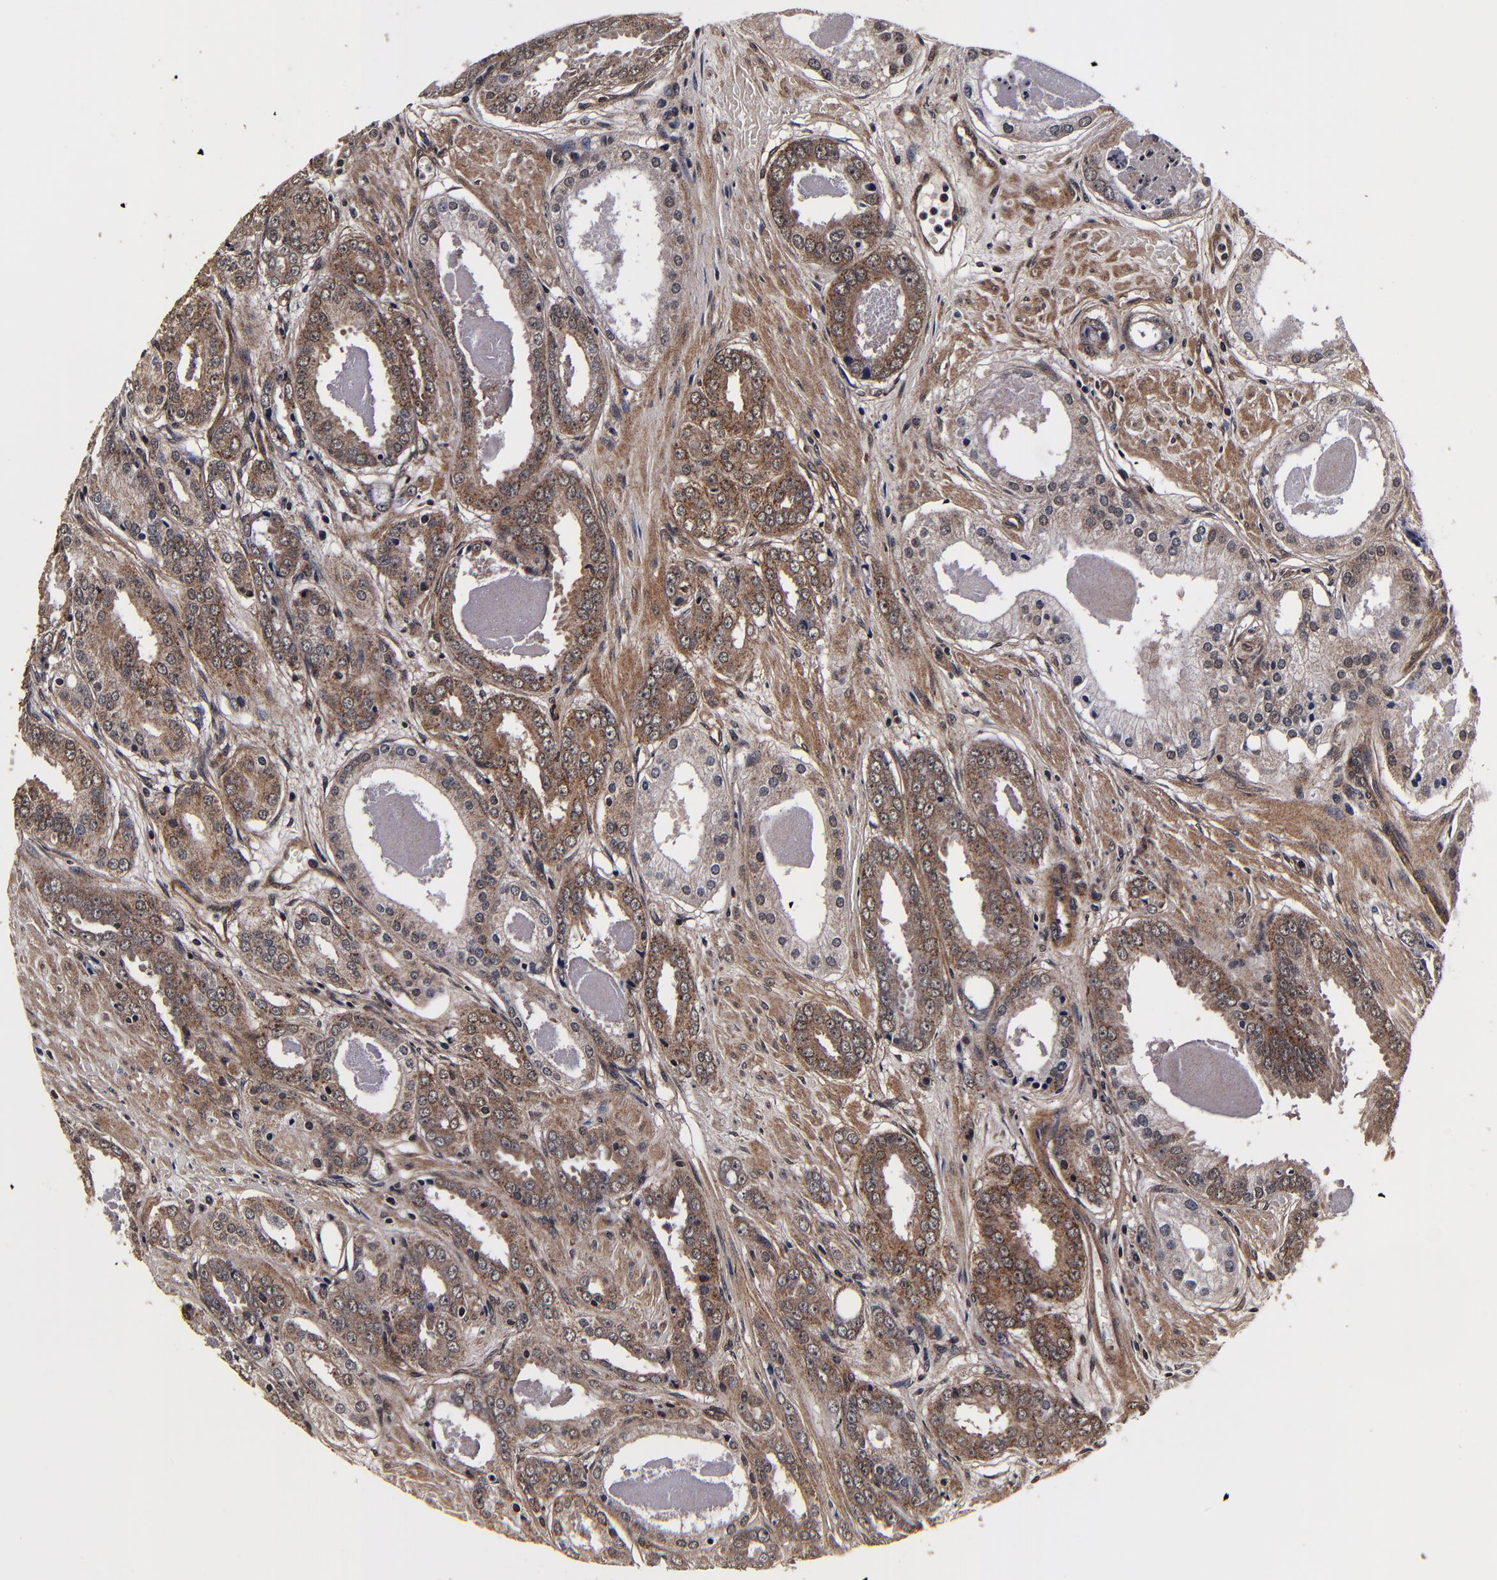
{"staining": {"intensity": "moderate", "quantity": ">75%", "location": "cytoplasmic/membranous"}, "tissue": "prostate cancer", "cell_type": "Tumor cells", "image_type": "cancer", "snomed": [{"axis": "morphology", "description": "Adenocarcinoma, Medium grade"}, {"axis": "topography", "description": "Prostate"}], "caption": "A brown stain labels moderate cytoplasmic/membranous expression of a protein in prostate adenocarcinoma (medium-grade) tumor cells.", "gene": "MMP15", "patient": {"sex": "male", "age": 53}}